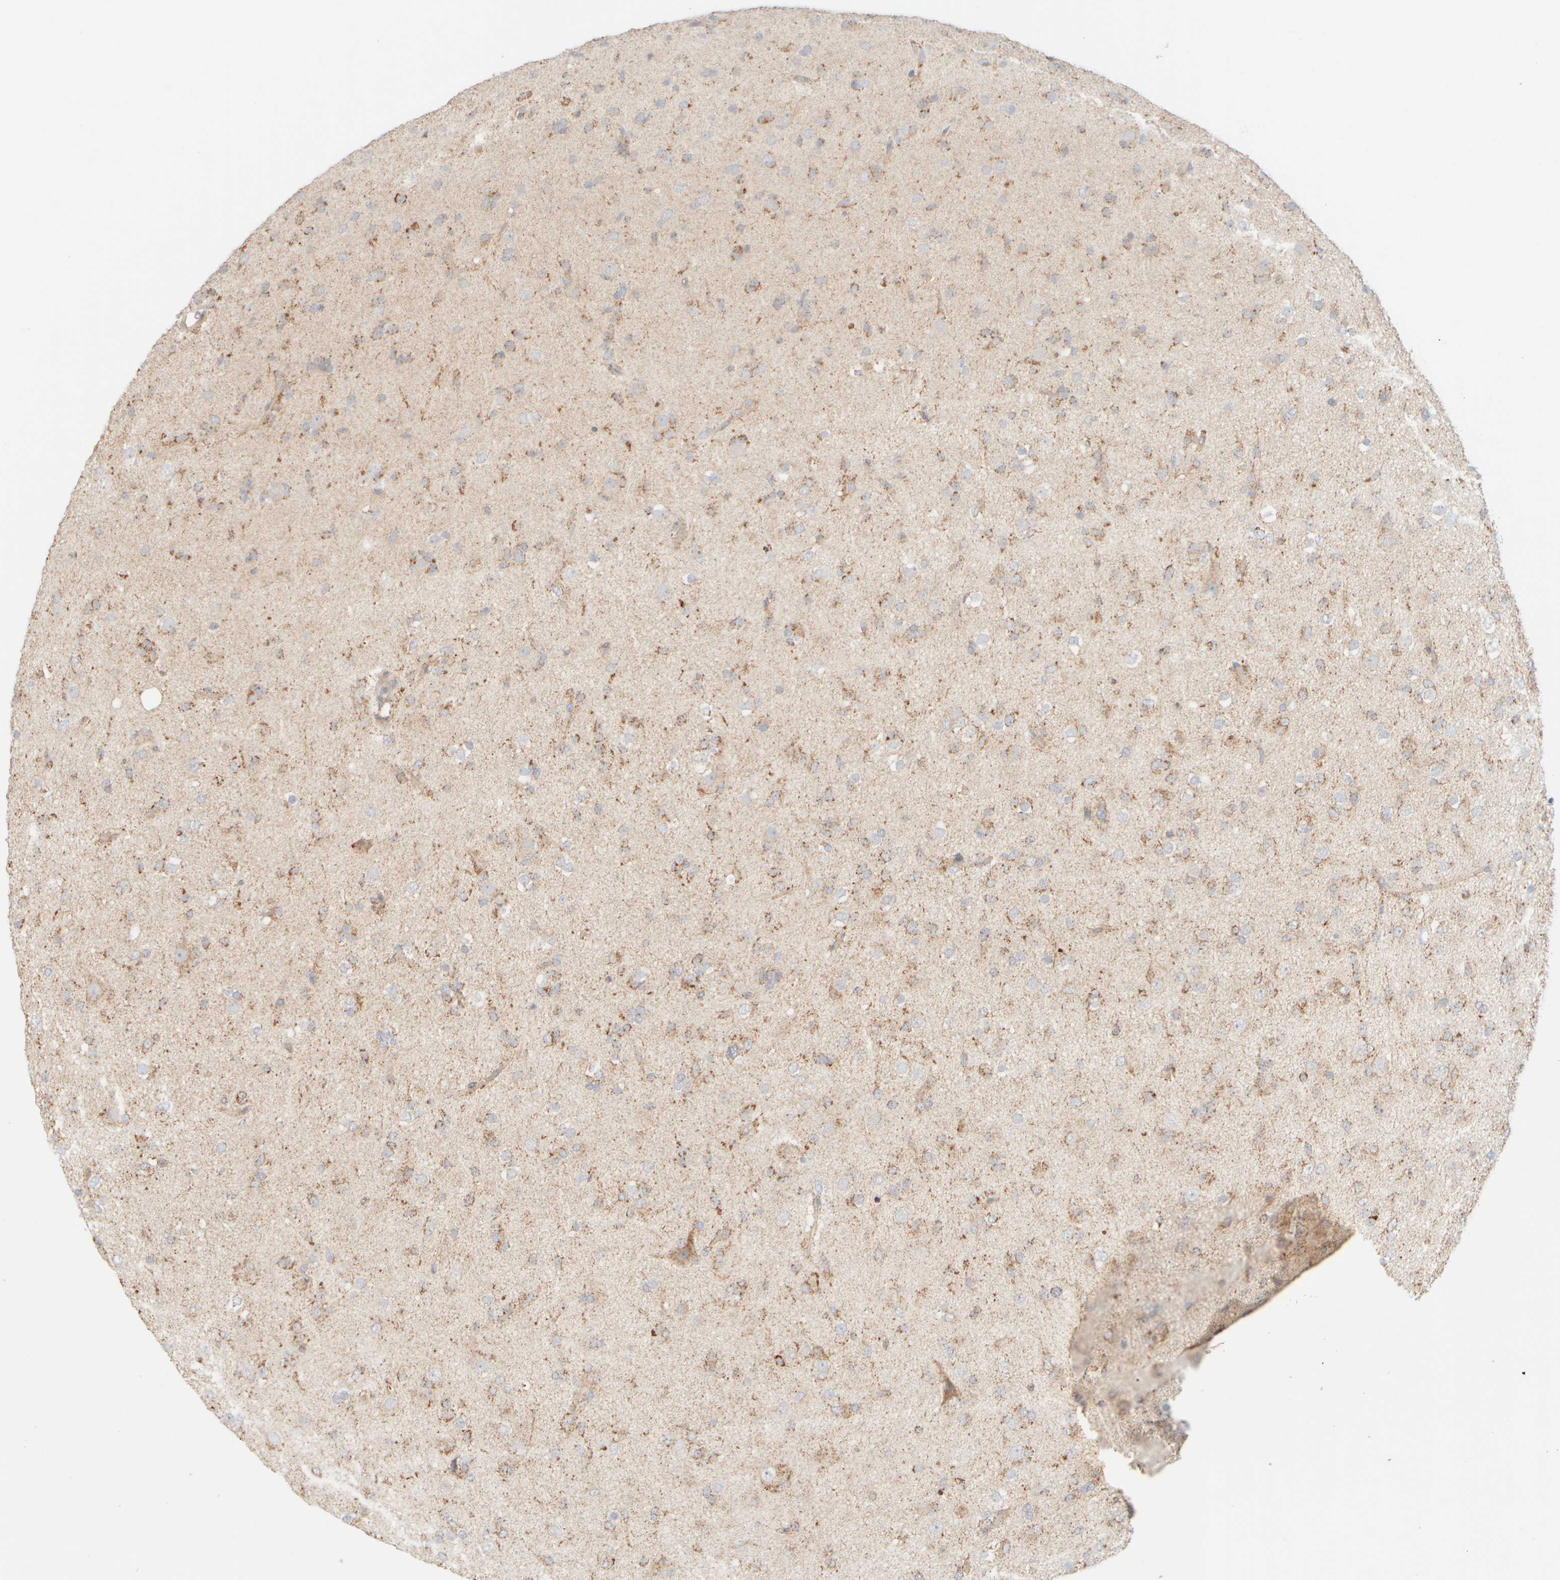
{"staining": {"intensity": "moderate", "quantity": "25%-75%", "location": "cytoplasmic/membranous"}, "tissue": "glioma", "cell_type": "Tumor cells", "image_type": "cancer", "snomed": [{"axis": "morphology", "description": "Glioma, malignant, Low grade"}, {"axis": "topography", "description": "Brain"}], "caption": "Brown immunohistochemical staining in human glioma demonstrates moderate cytoplasmic/membranous staining in approximately 25%-75% of tumor cells.", "gene": "APBB2", "patient": {"sex": "male", "age": 65}}